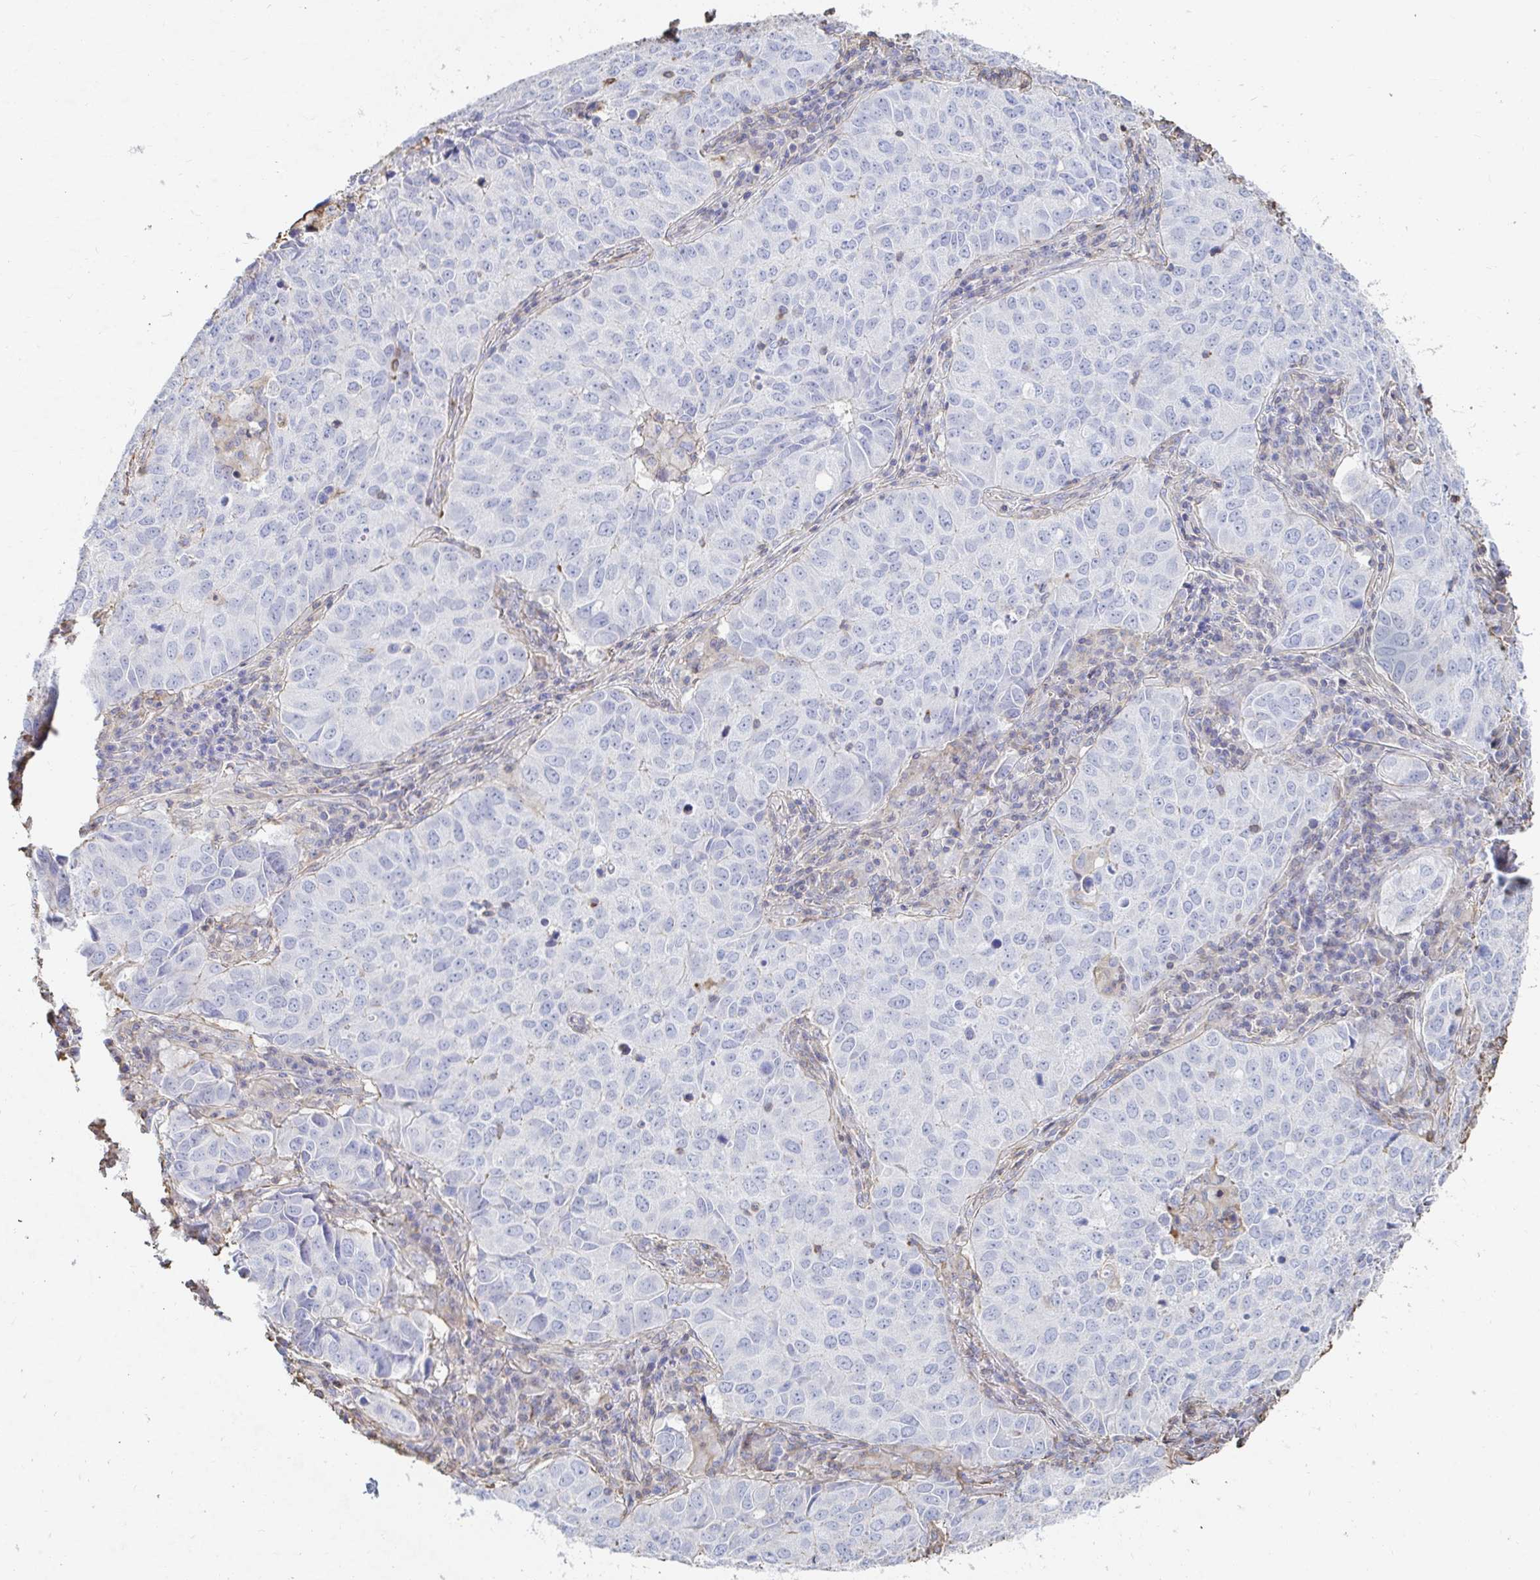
{"staining": {"intensity": "negative", "quantity": "none", "location": "none"}, "tissue": "lung cancer", "cell_type": "Tumor cells", "image_type": "cancer", "snomed": [{"axis": "morphology", "description": "Adenocarcinoma, NOS"}, {"axis": "topography", "description": "Lung"}], "caption": "Immunohistochemistry photomicrograph of human lung adenocarcinoma stained for a protein (brown), which displays no staining in tumor cells.", "gene": "PTPN14", "patient": {"sex": "female", "age": 50}}